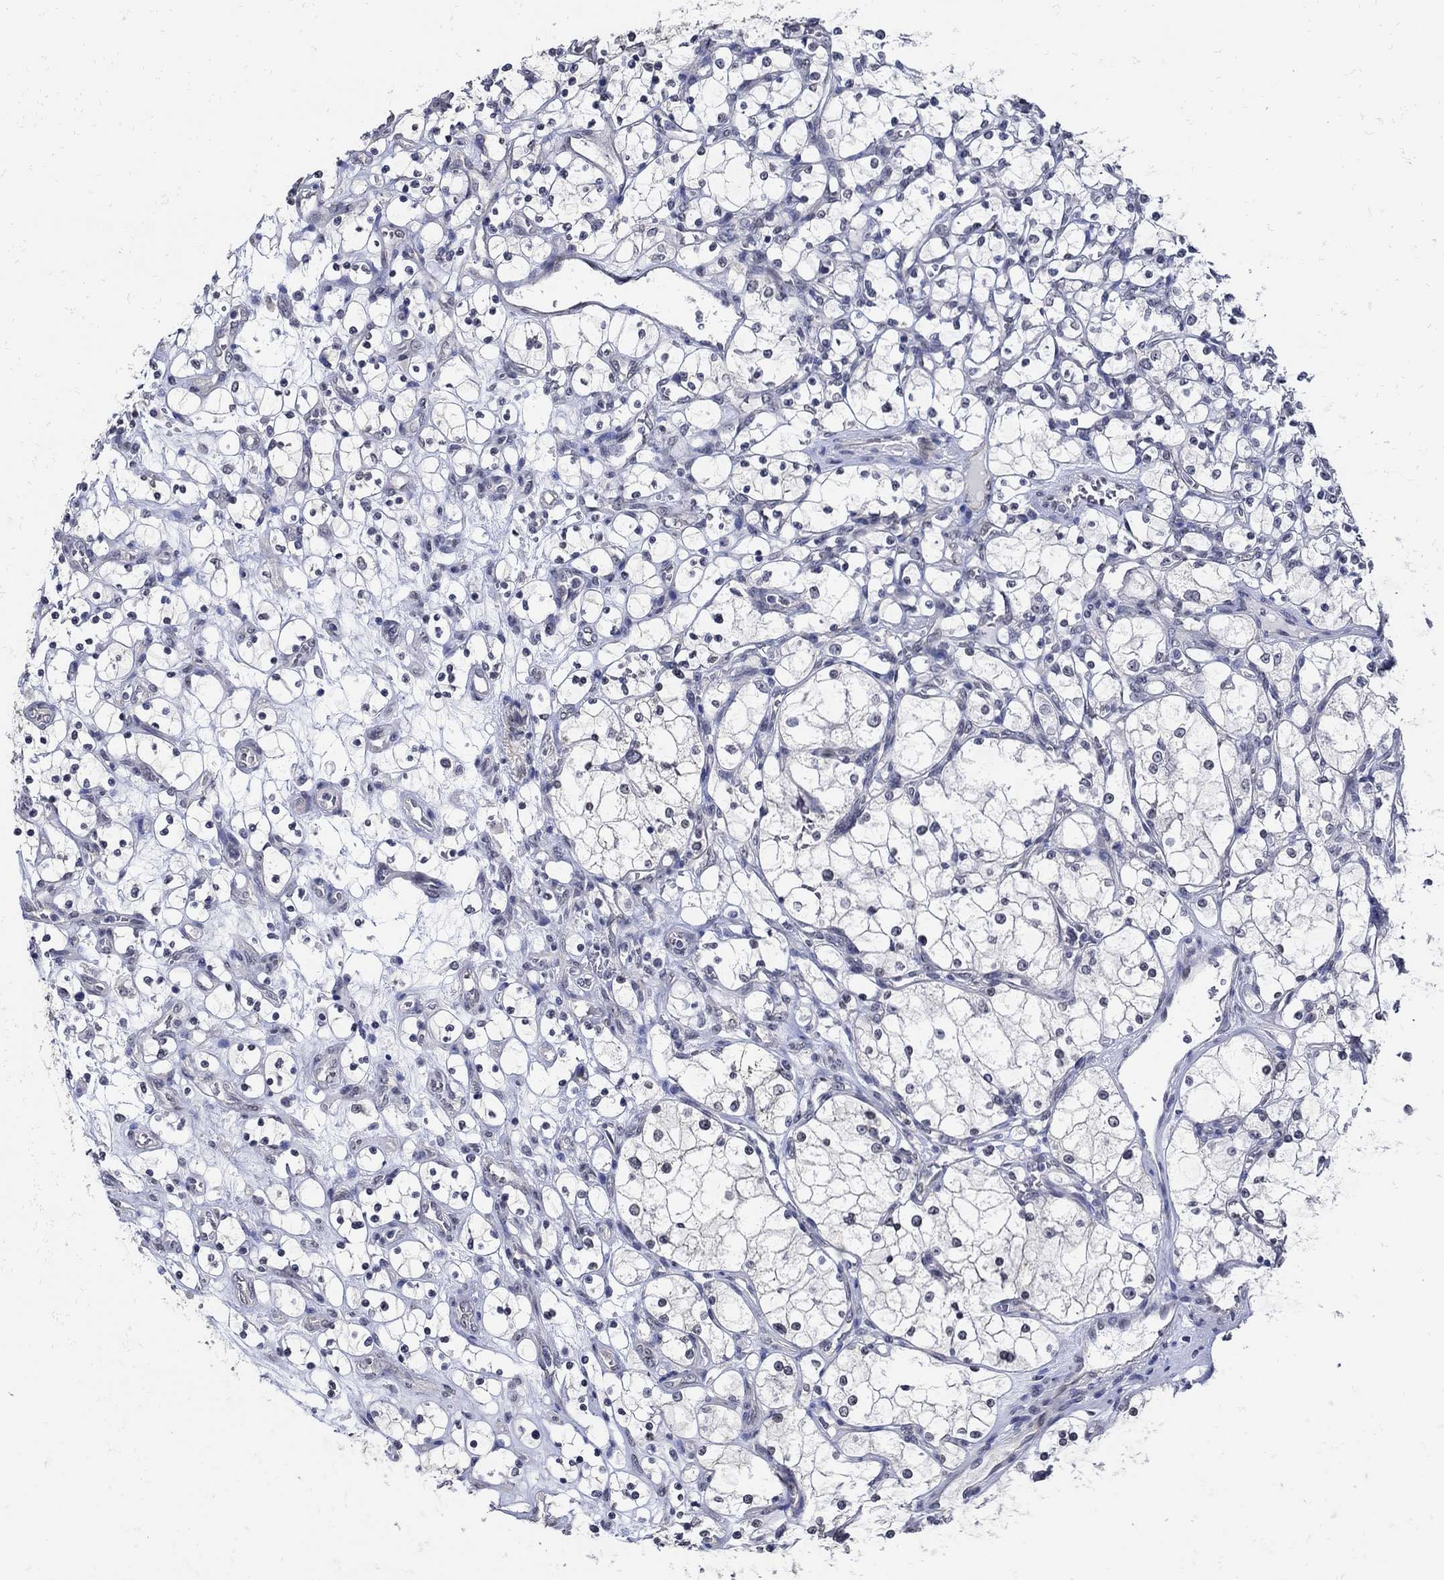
{"staining": {"intensity": "negative", "quantity": "none", "location": "none"}, "tissue": "renal cancer", "cell_type": "Tumor cells", "image_type": "cancer", "snomed": [{"axis": "morphology", "description": "Adenocarcinoma, NOS"}, {"axis": "topography", "description": "Kidney"}], "caption": "Human adenocarcinoma (renal) stained for a protein using IHC exhibits no expression in tumor cells.", "gene": "KCNN3", "patient": {"sex": "female", "age": 69}}